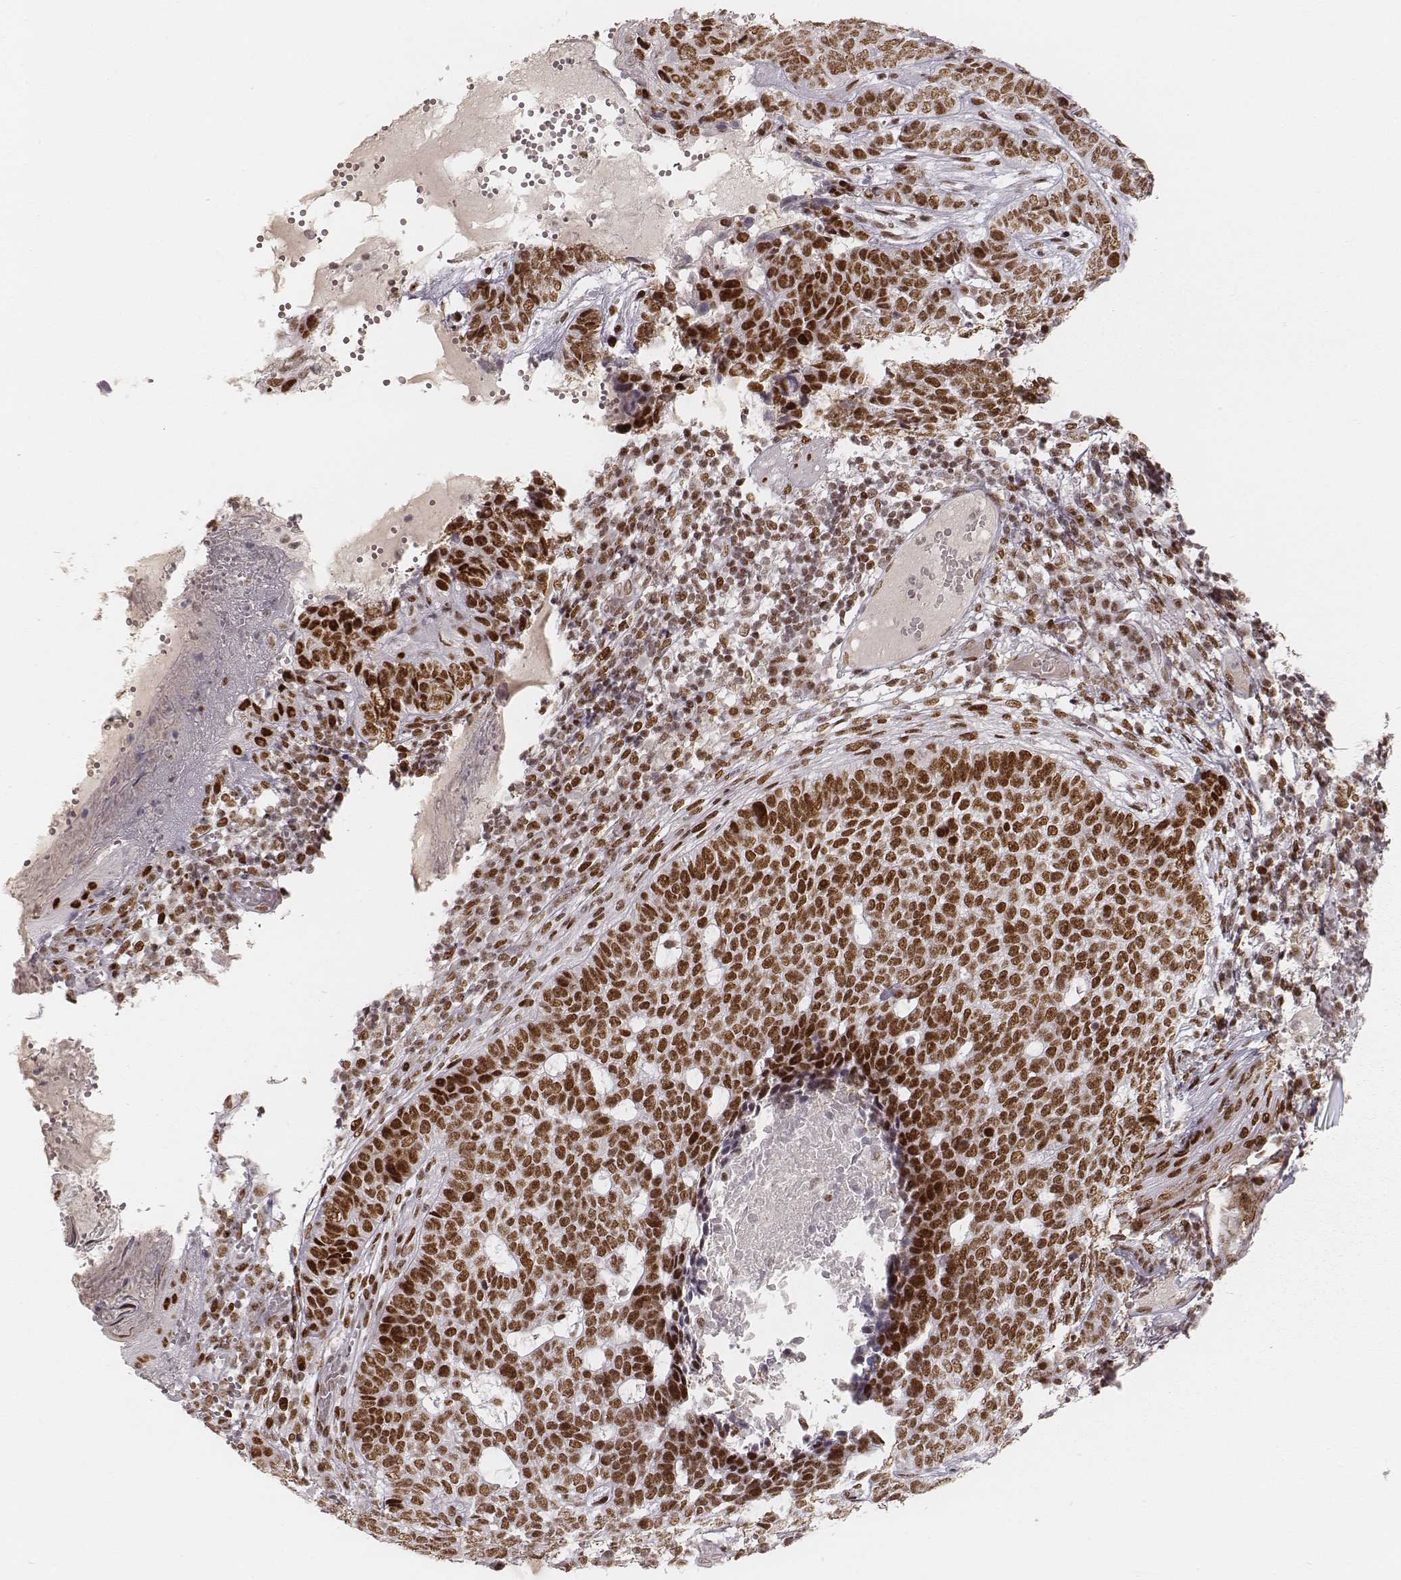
{"staining": {"intensity": "strong", "quantity": ">75%", "location": "nuclear"}, "tissue": "skin cancer", "cell_type": "Tumor cells", "image_type": "cancer", "snomed": [{"axis": "morphology", "description": "Basal cell carcinoma"}, {"axis": "topography", "description": "Skin"}], "caption": "A high amount of strong nuclear expression is identified in about >75% of tumor cells in skin cancer tissue.", "gene": "HNRNPC", "patient": {"sex": "female", "age": 69}}